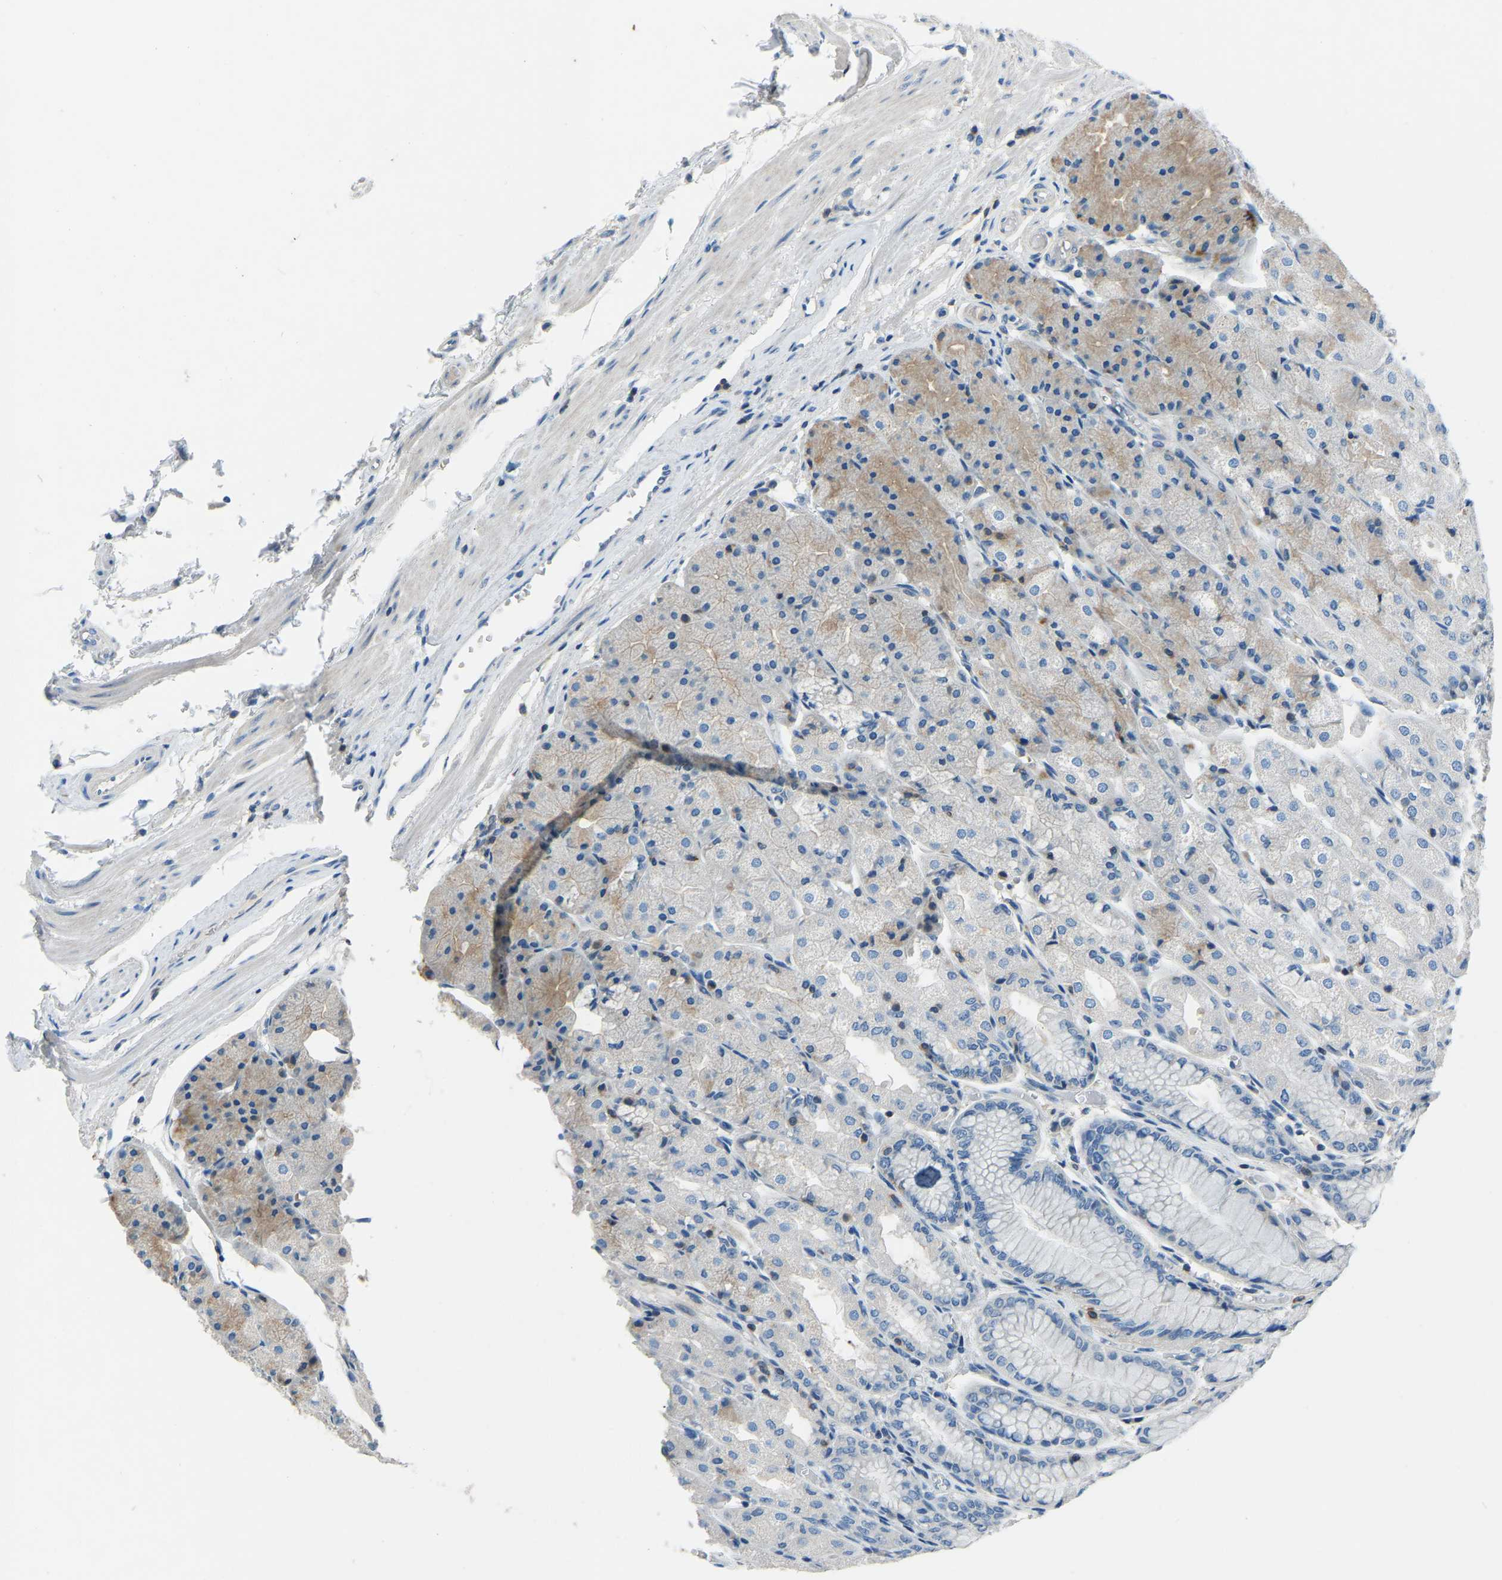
{"staining": {"intensity": "moderate", "quantity": "<25%", "location": "cytoplasmic/membranous"}, "tissue": "stomach", "cell_type": "Glandular cells", "image_type": "normal", "snomed": [{"axis": "morphology", "description": "Normal tissue, NOS"}, {"axis": "topography", "description": "Stomach, upper"}], "caption": "Unremarkable stomach was stained to show a protein in brown. There is low levels of moderate cytoplasmic/membranous positivity in approximately <25% of glandular cells.", "gene": "XIRP1", "patient": {"sex": "male", "age": 72}}